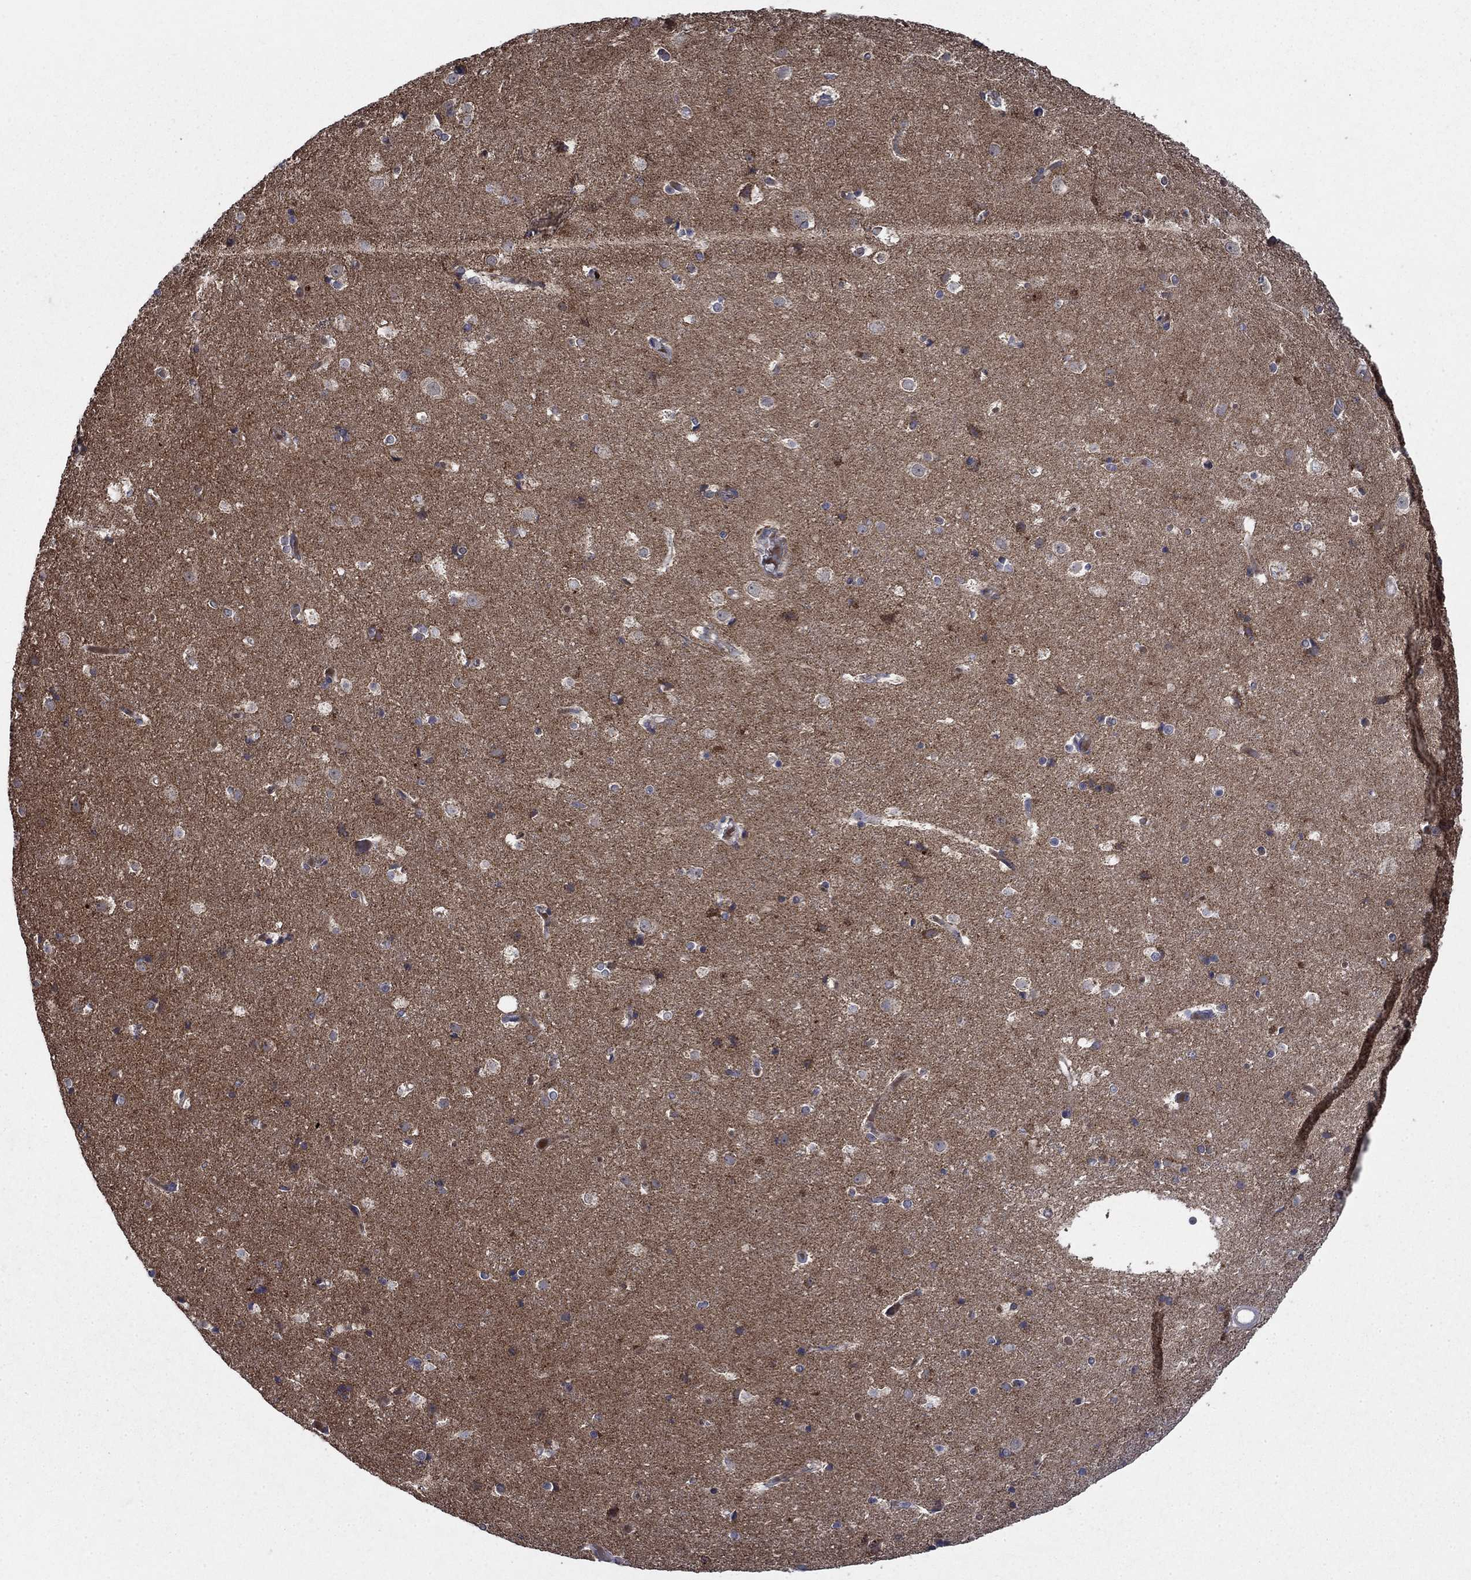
{"staining": {"intensity": "weak", "quantity": "<25%", "location": "cytoplasmic/membranous"}, "tissue": "cerebral cortex", "cell_type": "Endothelial cells", "image_type": "normal", "snomed": [{"axis": "morphology", "description": "Normal tissue, NOS"}, {"axis": "topography", "description": "Cerebral cortex"}], "caption": "The micrograph shows no staining of endothelial cells in normal cerebral cortex.", "gene": "RNF19B", "patient": {"sex": "female", "age": 52}}